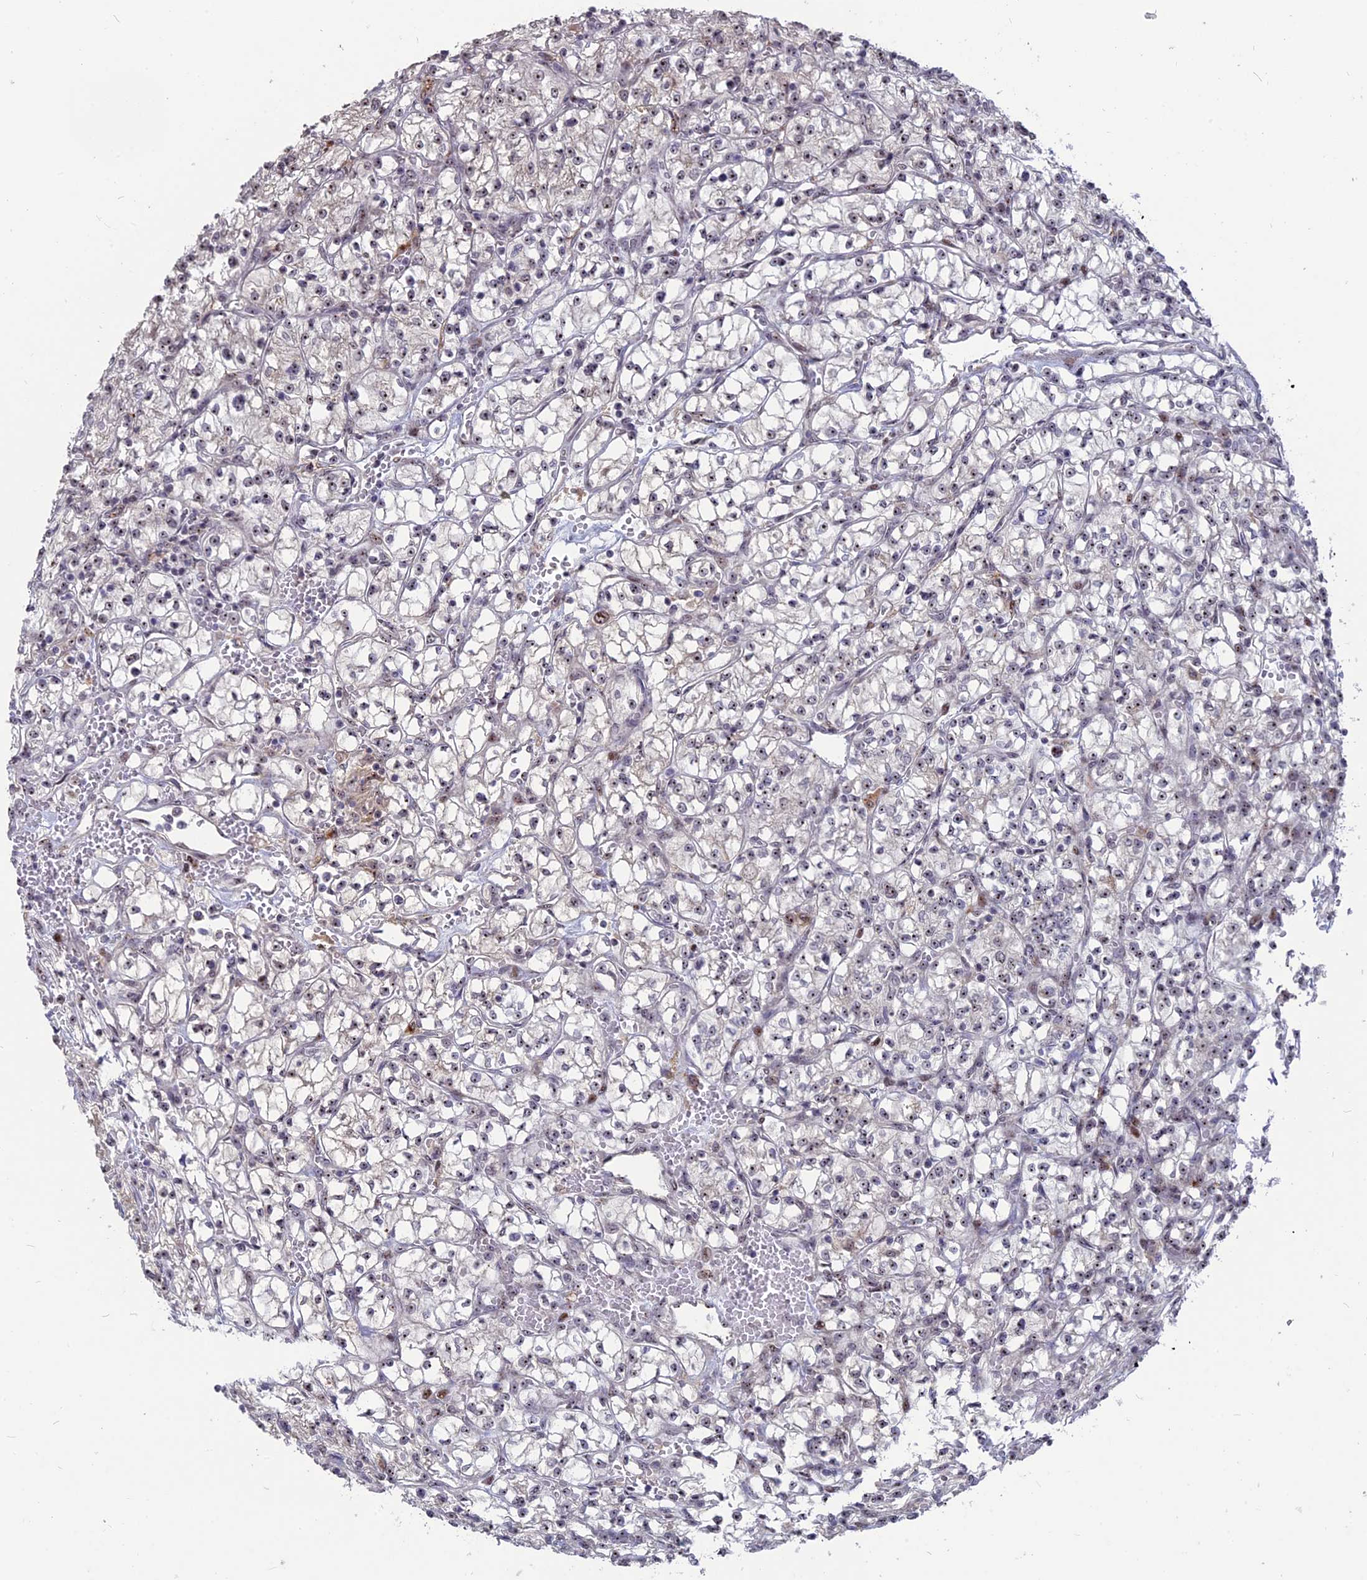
{"staining": {"intensity": "moderate", "quantity": "25%-75%", "location": "nuclear"}, "tissue": "renal cancer", "cell_type": "Tumor cells", "image_type": "cancer", "snomed": [{"axis": "morphology", "description": "Adenocarcinoma, NOS"}, {"axis": "topography", "description": "Kidney"}], "caption": "Renal cancer (adenocarcinoma) tissue exhibits moderate nuclear expression in approximately 25%-75% of tumor cells, visualized by immunohistochemistry.", "gene": "FAM131A", "patient": {"sex": "female", "age": 64}}